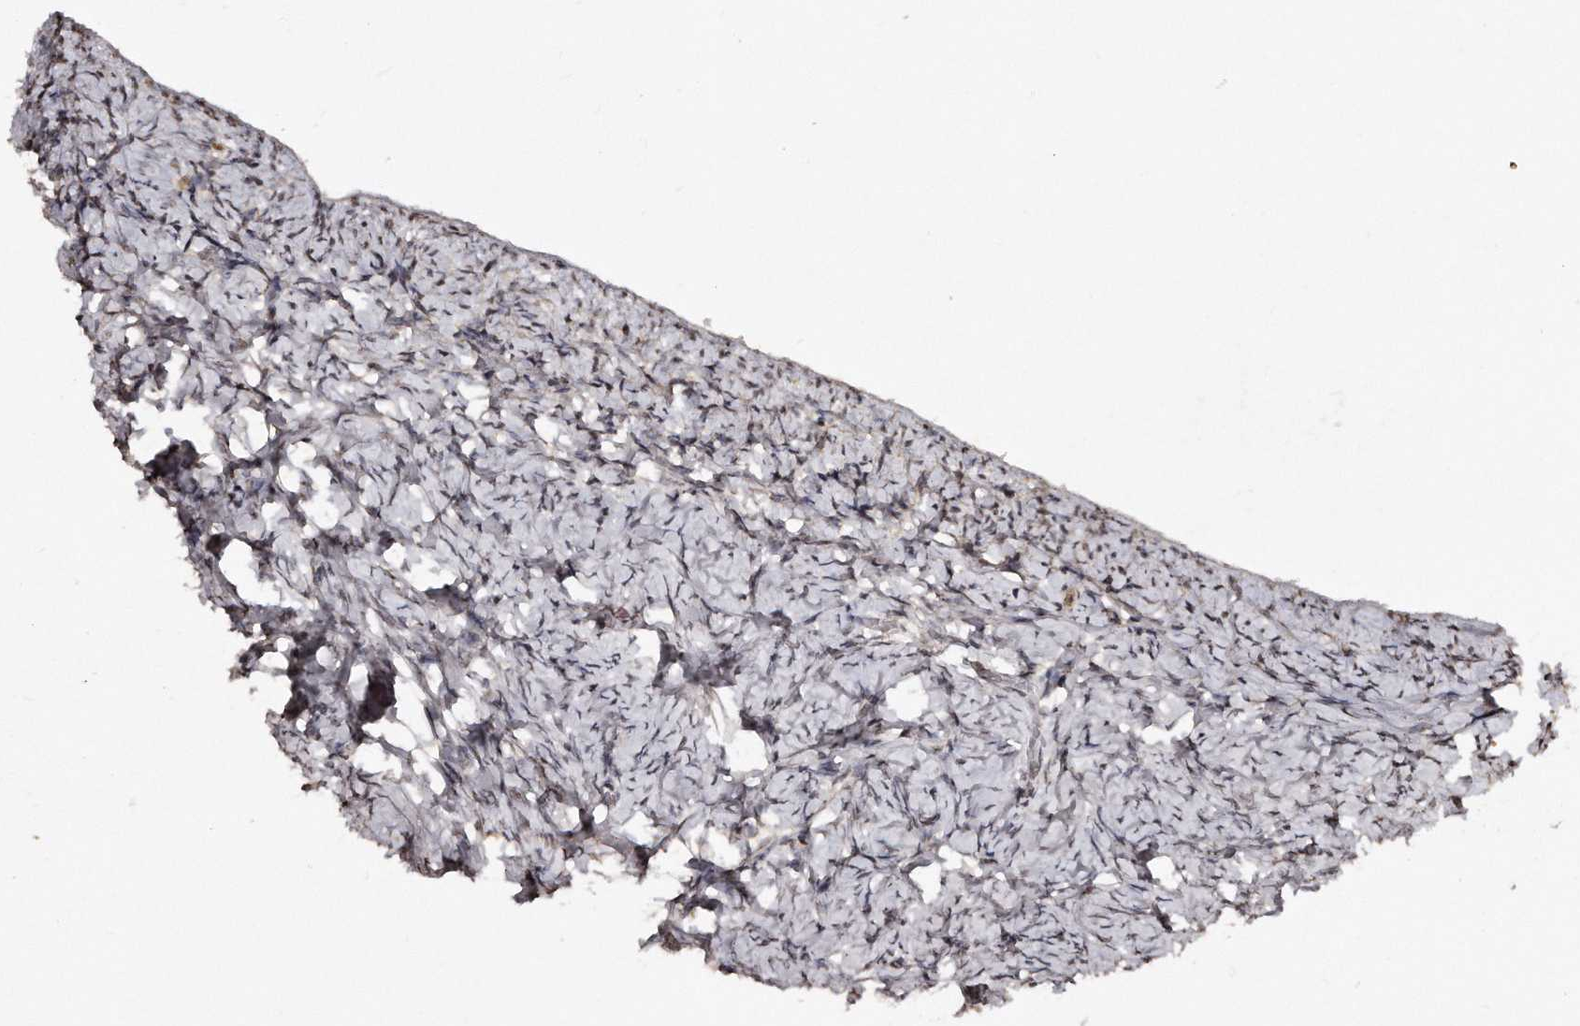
{"staining": {"intensity": "negative", "quantity": "none", "location": "none"}, "tissue": "ovary", "cell_type": "Ovarian stroma cells", "image_type": "normal", "snomed": [{"axis": "morphology", "description": "Normal tissue, NOS"}, {"axis": "topography", "description": "Ovary"}], "caption": "Immunohistochemical staining of benign human ovary reveals no significant staining in ovarian stroma cells. (DAB immunohistochemistry, high magnification).", "gene": "TSHR", "patient": {"sex": "female", "age": 27}}